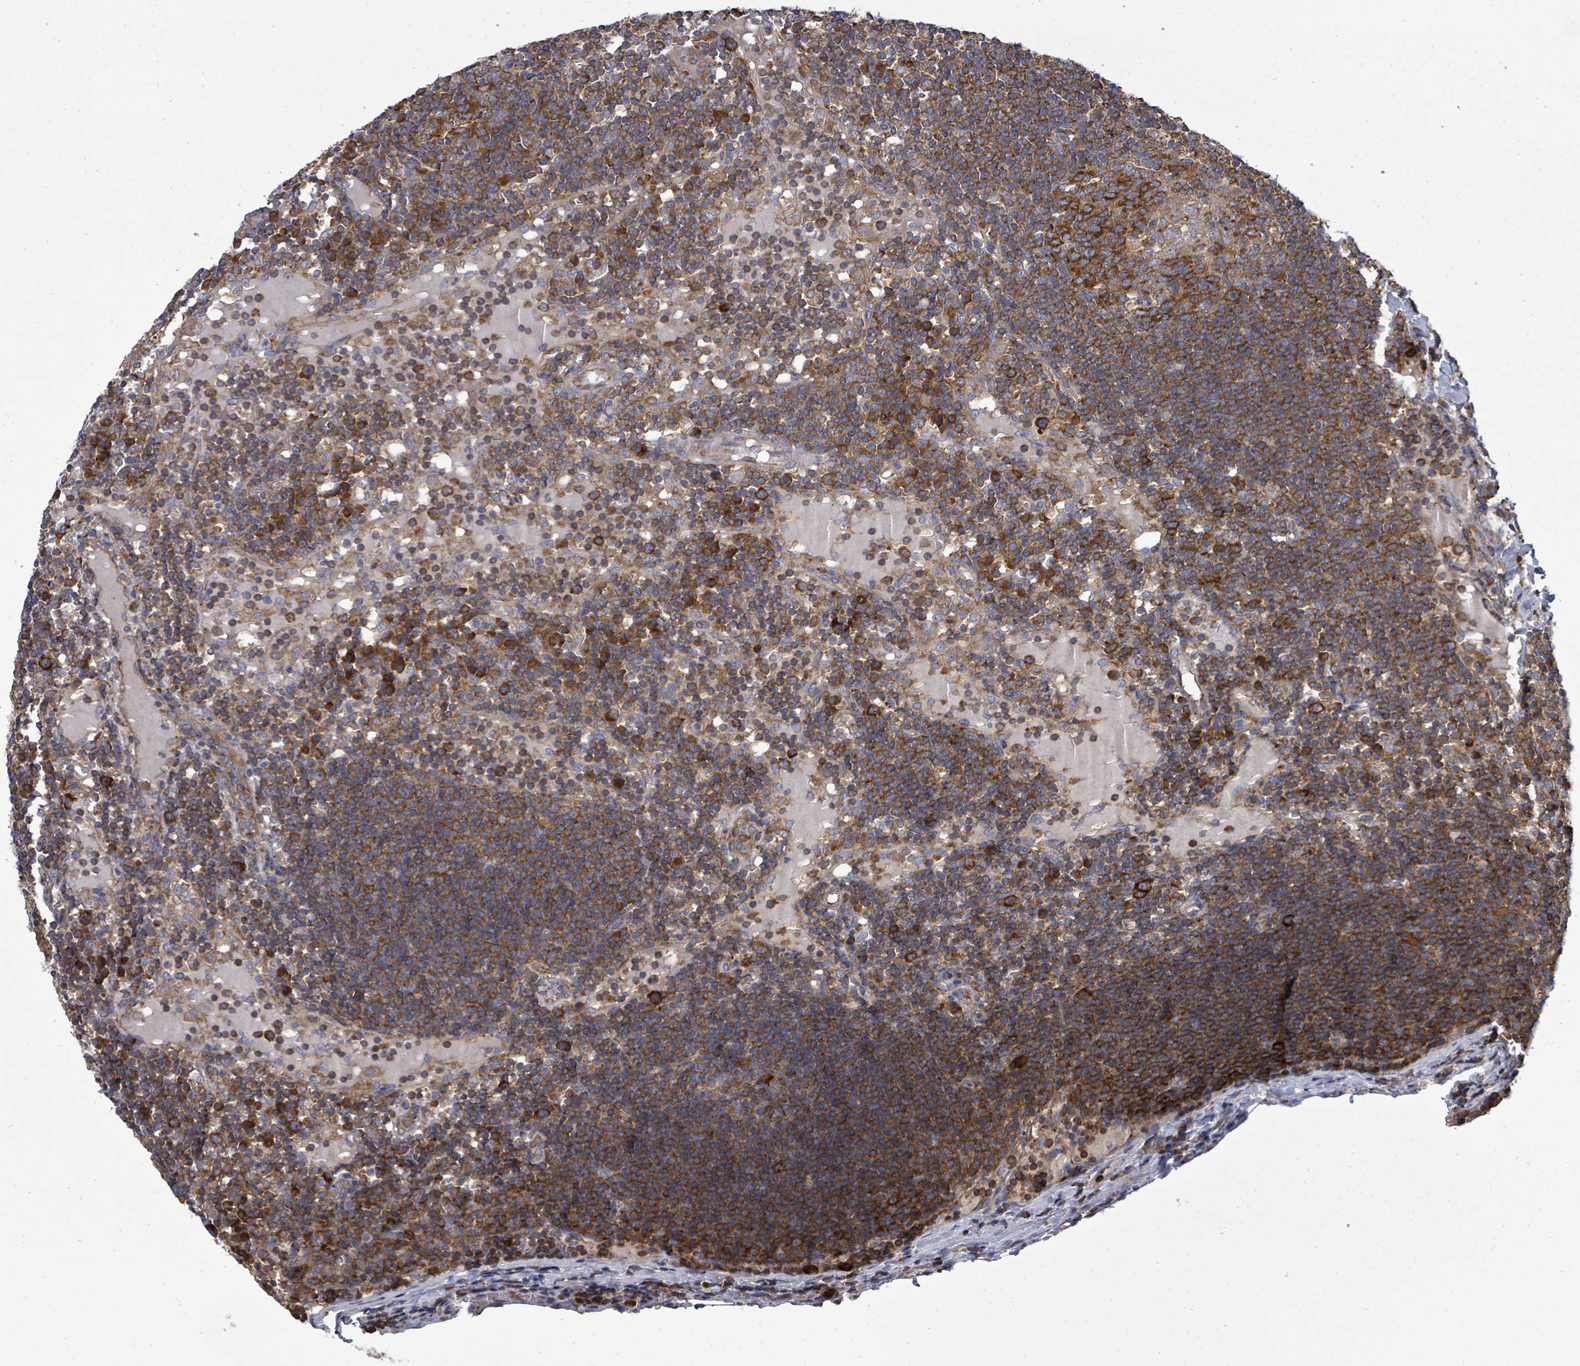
{"staining": {"intensity": "strong", "quantity": ">75%", "location": "cytoplasmic/membranous"}, "tissue": "lymph node", "cell_type": "Germinal center cells", "image_type": "normal", "snomed": [{"axis": "morphology", "description": "Normal tissue, NOS"}, {"axis": "topography", "description": "Lymph node"}], "caption": "Protein expression analysis of normal human lymph node reveals strong cytoplasmic/membranous expression in about >75% of germinal center cells.", "gene": "EIF3CL", "patient": {"sex": "male", "age": 53}}